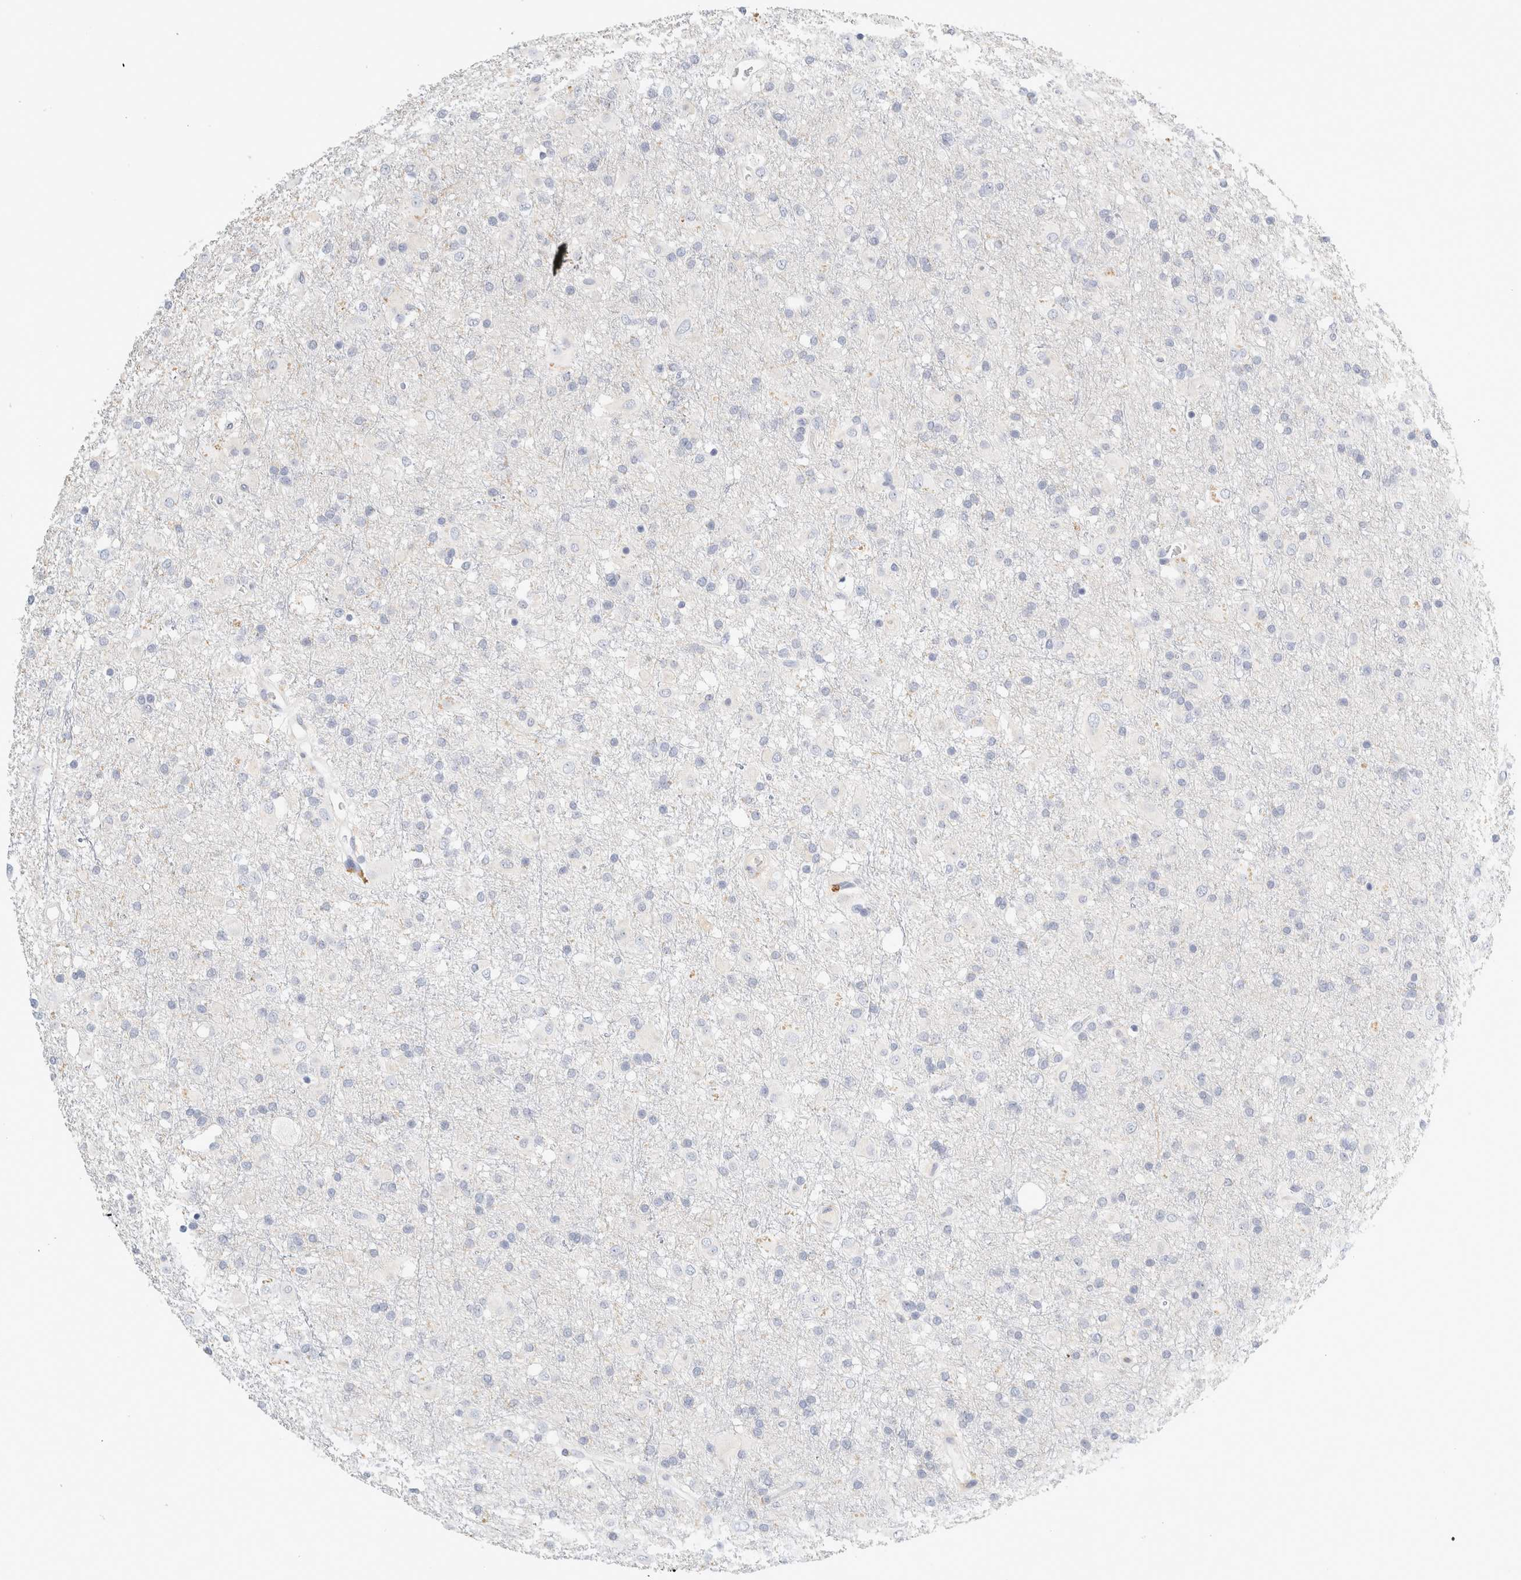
{"staining": {"intensity": "negative", "quantity": "none", "location": "none"}, "tissue": "glioma", "cell_type": "Tumor cells", "image_type": "cancer", "snomed": [{"axis": "morphology", "description": "Glioma, malignant, Low grade"}, {"axis": "topography", "description": "Brain"}], "caption": "A high-resolution photomicrograph shows immunohistochemistry staining of glioma, which shows no significant expression in tumor cells.", "gene": "FGL2", "patient": {"sex": "male", "age": 65}}